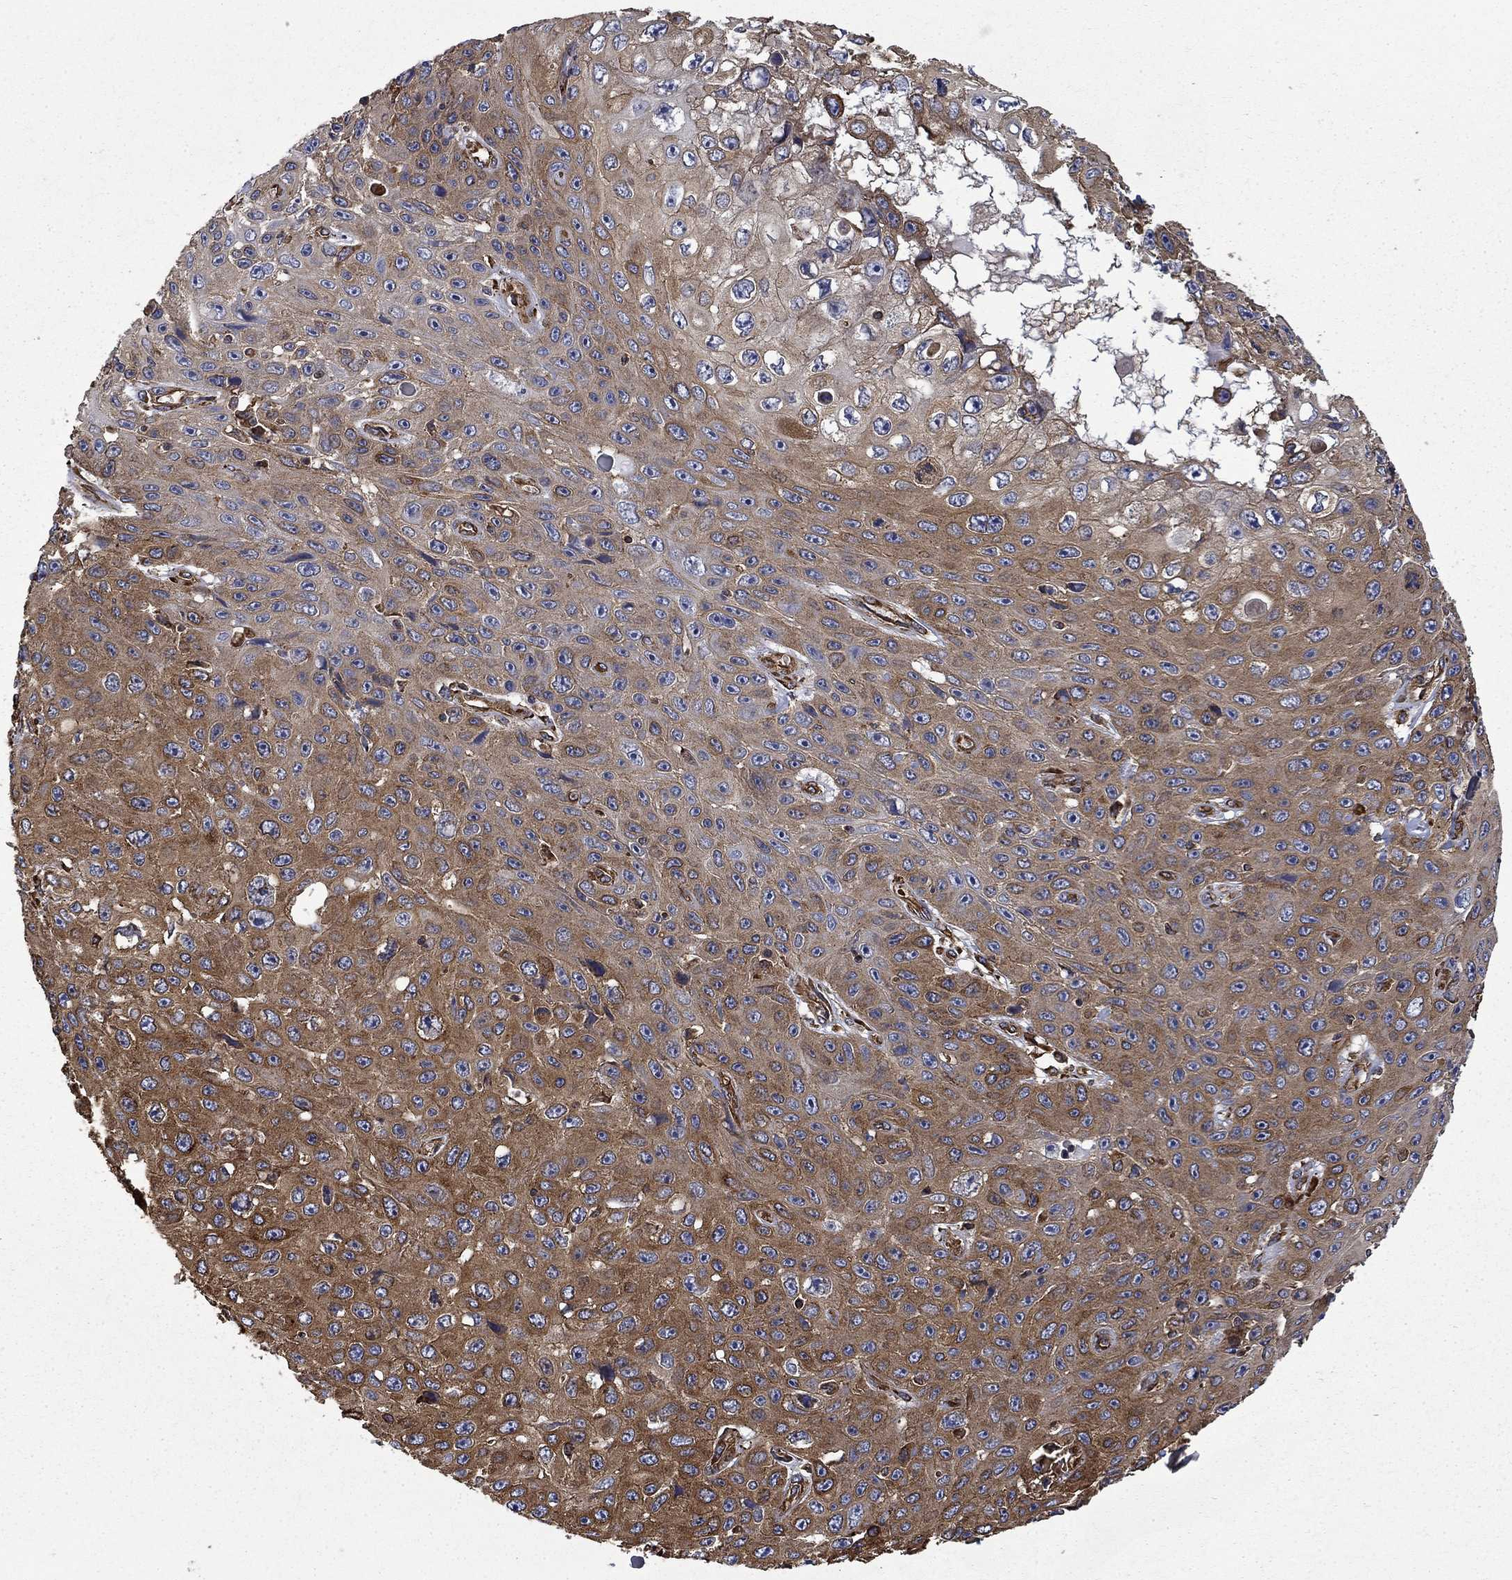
{"staining": {"intensity": "moderate", "quantity": ">75%", "location": "cytoplasmic/membranous"}, "tissue": "skin cancer", "cell_type": "Tumor cells", "image_type": "cancer", "snomed": [{"axis": "morphology", "description": "Squamous cell carcinoma, NOS"}, {"axis": "topography", "description": "Skin"}], "caption": "Skin cancer (squamous cell carcinoma) was stained to show a protein in brown. There is medium levels of moderate cytoplasmic/membranous expression in approximately >75% of tumor cells. (DAB (3,3'-diaminobenzidine) IHC with brightfield microscopy, high magnification).", "gene": "CUTC", "patient": {"sex": "male", "age": 82}}